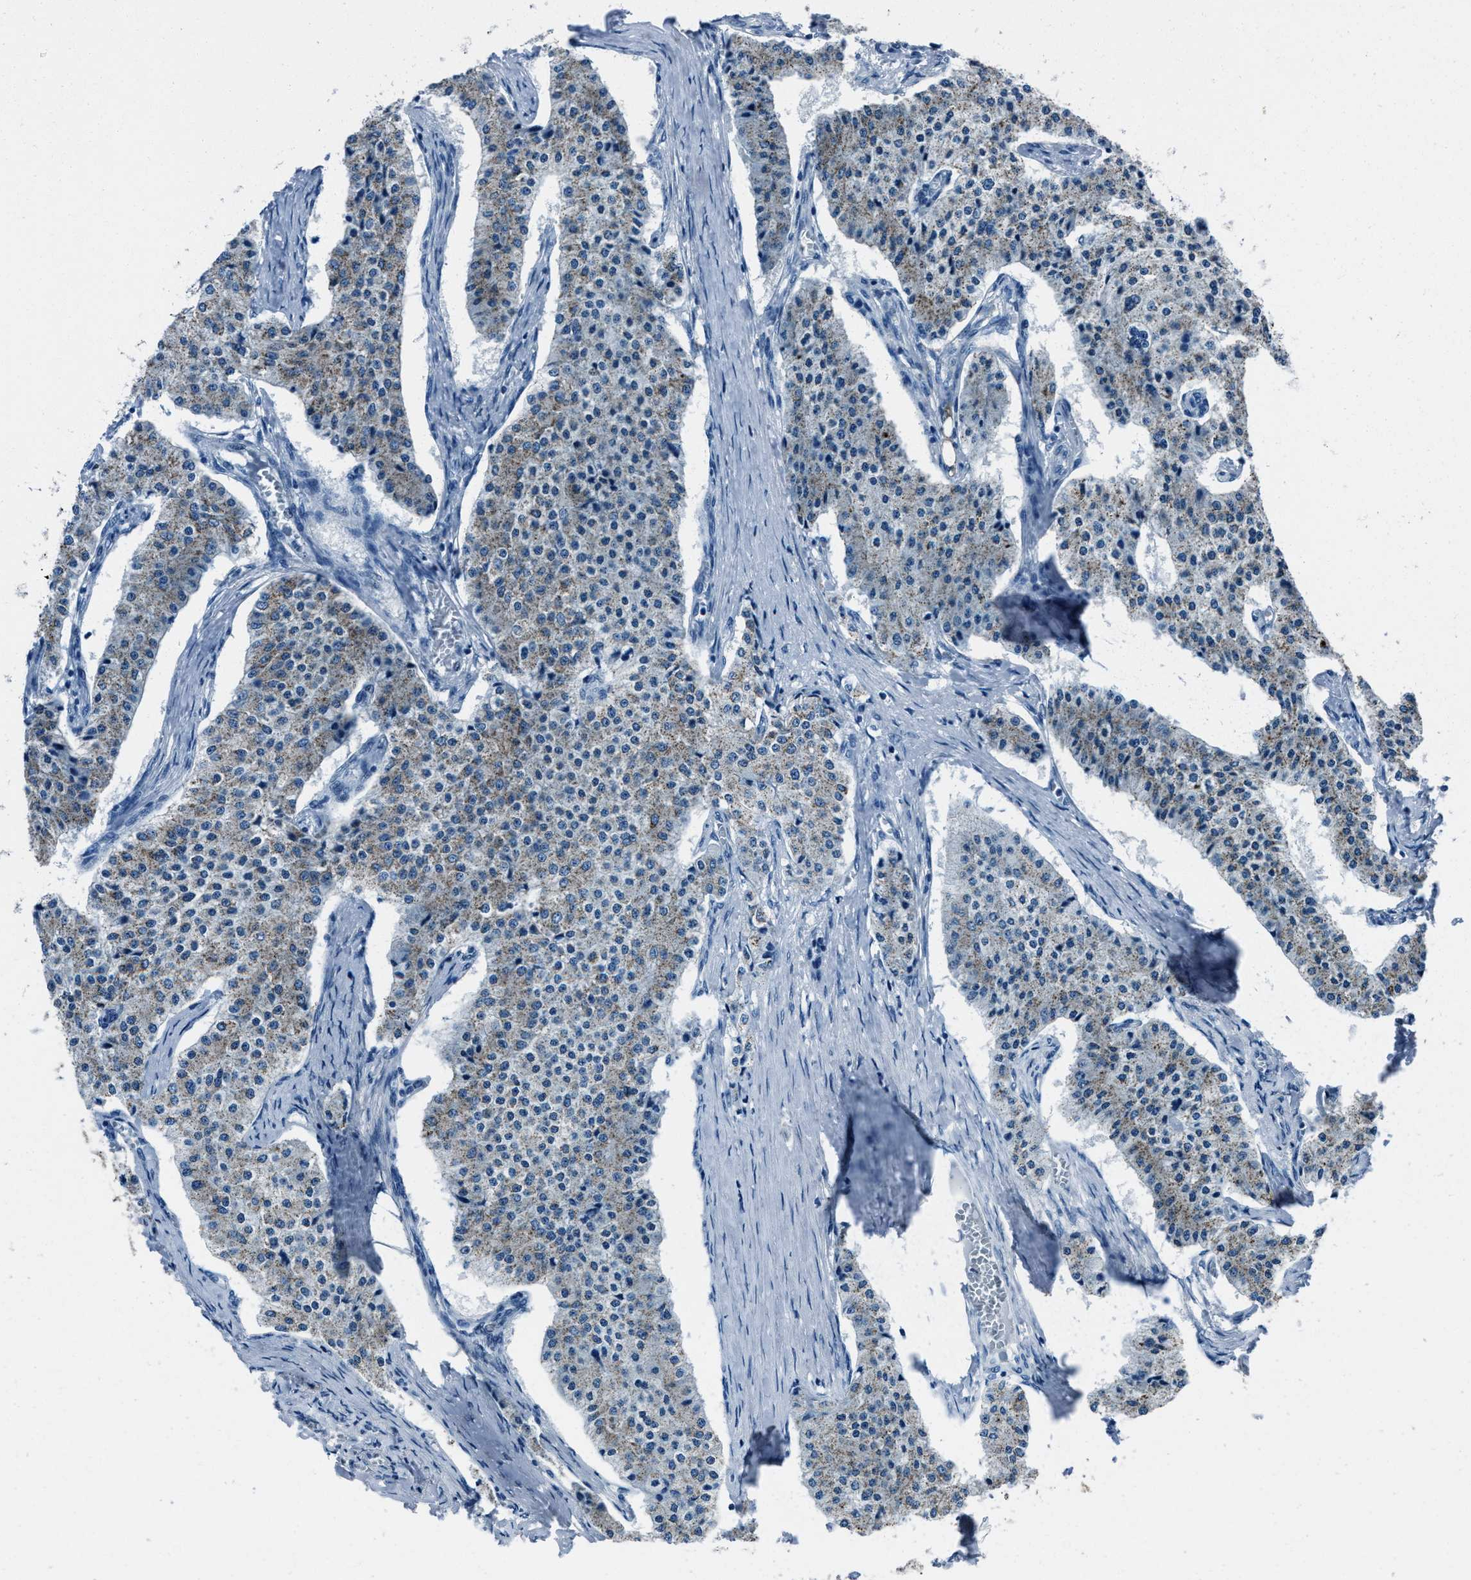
{"staining": {"intensity": "weak", "quantity": "25%-75%", "location": "cytoplasmic/membranous"}, "tissue": "carcinoid", "cell_type": "Tumor cells", "image_type": "cancer", "snomed": [{"axis": "morphology", "description": "Carcinoid, malignant, NOS"}, {"axis": "topography", "description": "Colon"}], "caption": "Human carcinoid stained for a protein (brown) shows weak cytoplasmic/membranous positive positivity in approximately 25%-75% of tumor cells.", "gene": "AMACR", "patient": {"sex": "female", "age": 52}}